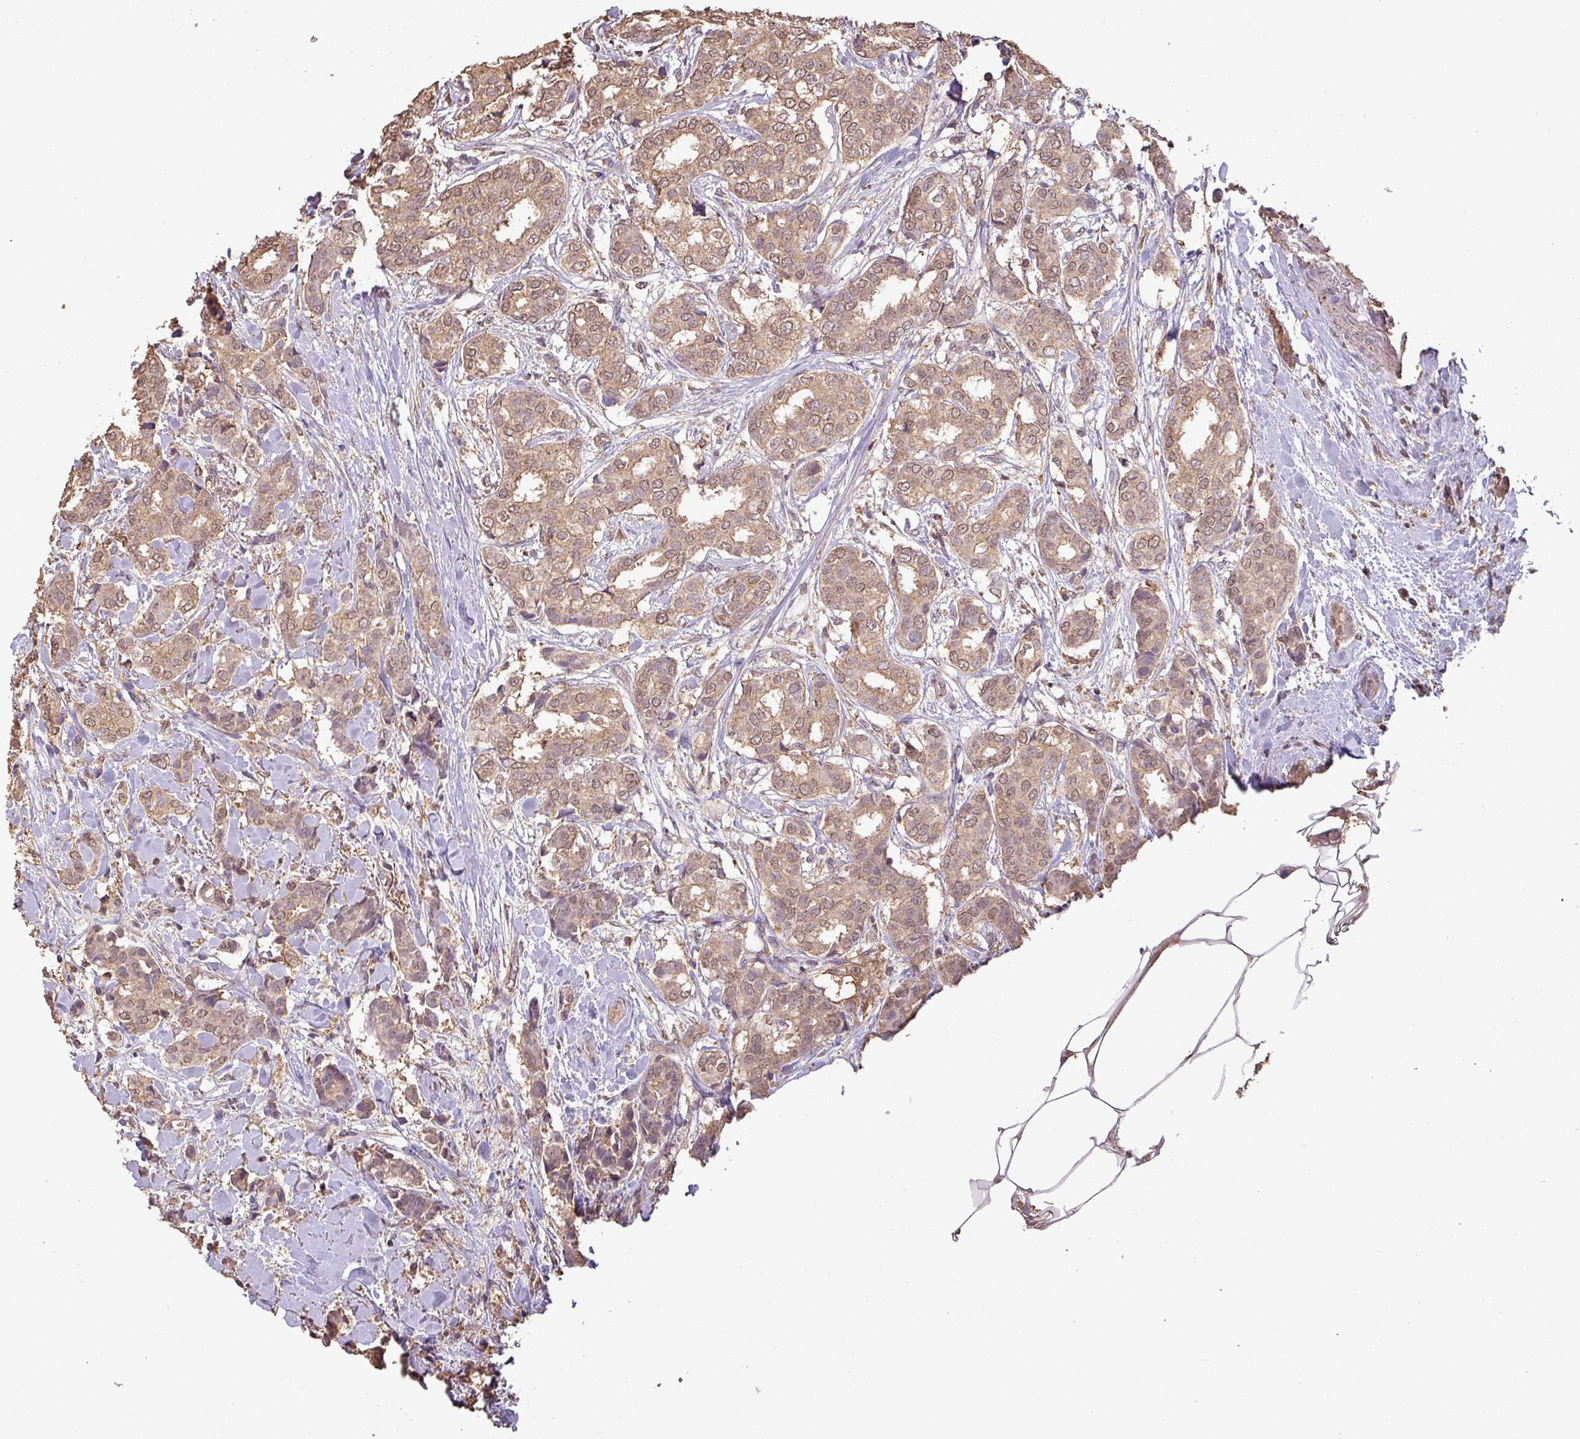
{"staining": {"intensity": "moderate", "quantity": ">75%", "location": "cytoplasmic/membranous"}, "tissue": "breast cancer", "cell_type": "Tumor cells", "image_type": "cancer", "snomed": [{"axis": "morphology", "description": "Duct carcinoma"}, {"axis": "topography", "description": "Breast"}], "caption": "Invasive ductal carcinoma (breast) stained for a protein exhibits moderate cytoplasmic/membranous positivity in tumor cells. (IHC, brightfield microscopy, high magnification).", "gene": "ATAT1", "patient": {"sex": "female", "age": 73}}